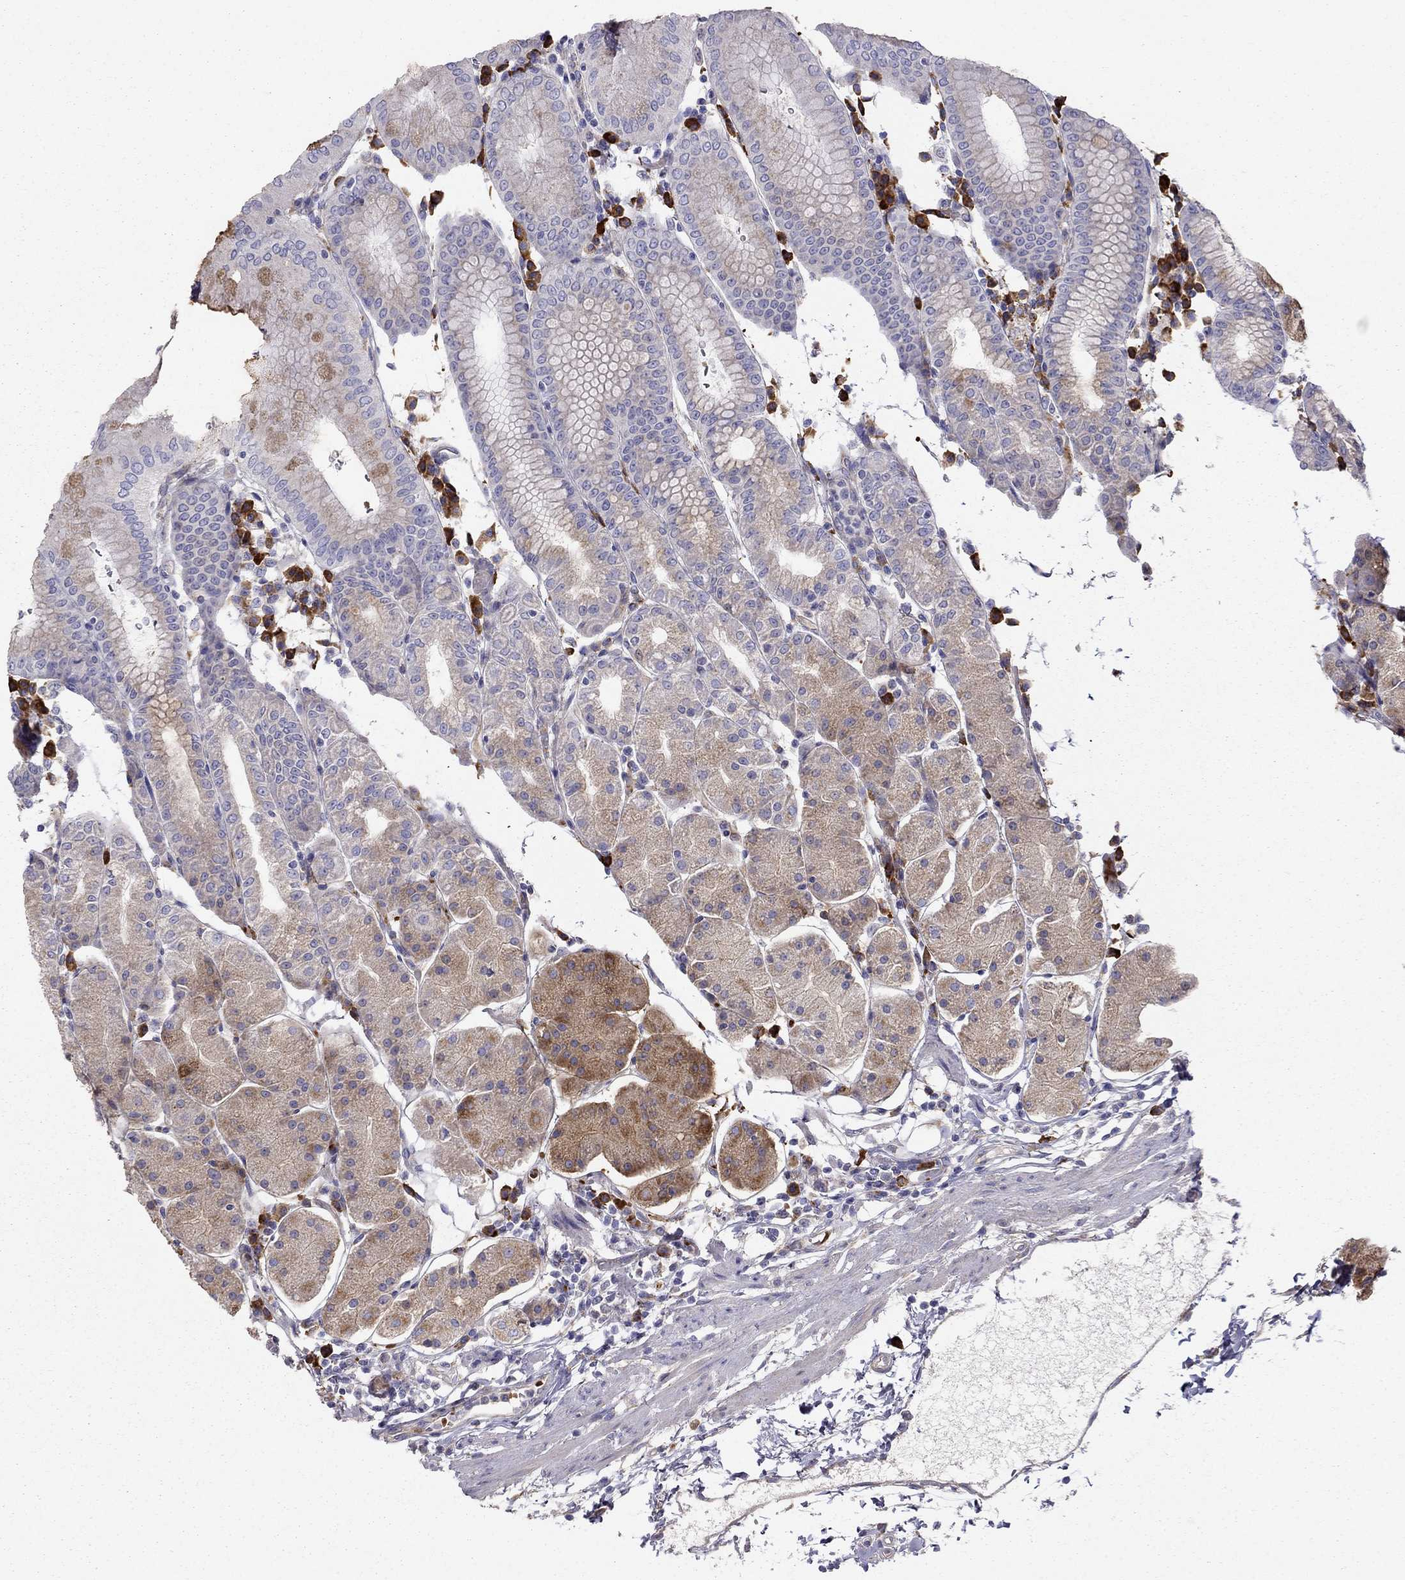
{"staining": {"intensity": "moderate", "quantity": "25%-75%", "location": "cytoplasmic/membranous"}, "tissue": "stomach", "cell_type": "Glandular cells", "image_type": "normal", "snomed": [{"axis": "morphology", "description": "Normal tissue, NOS"}, {"axis": "topography", "description": "Stomach"}], "caption": "Immunohistochemistry (IHC) micrograph of normal stomach stained for a protein (brown), which displays medium levels of moderate cytoplasmic/membranous staining in approximately 25%-75% of glandular cells.", "gene": "LONRF2", "patient": {"sex": "male", "age": 54}}